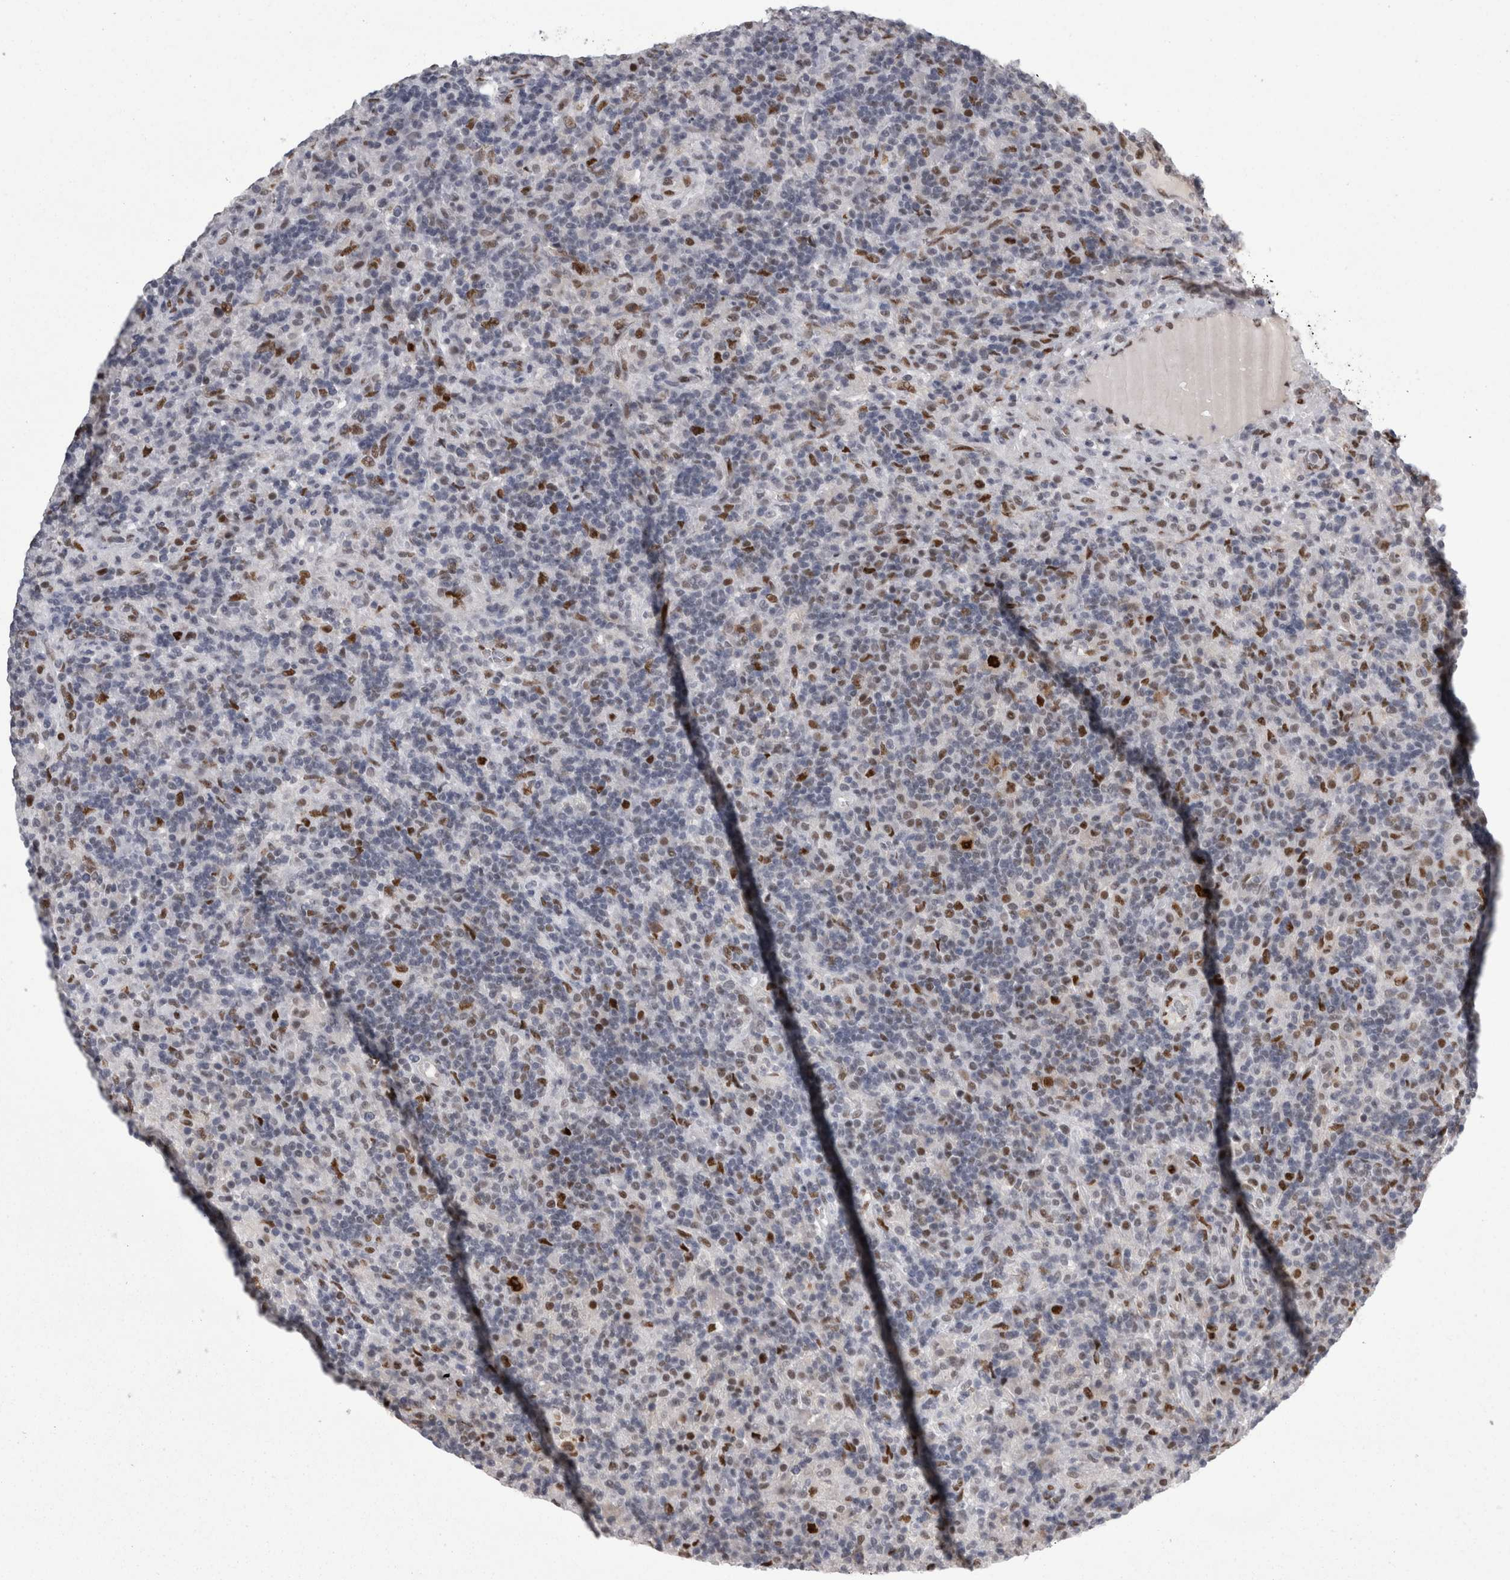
{"staining": {"intensity": "strong", "quantity": ">75%", "location": "nuclear"}, "tissue": "lymphoma", "cell_type": "Tumor cells", "image_type": "cancer", "snomed": [{"axis": "morphology", "description": "Hodgkin's disease, NOS"}, {"axis": "topography", "description": "Lymph node"}], "caption": "About >75% of tumor cells in Hodgkin's disease exhibit strong nuclear protein expression as visualized by brown immunohistochemical staining.", "gene": "C1orf54", "patient": {"sex": "male", "age": 70}}